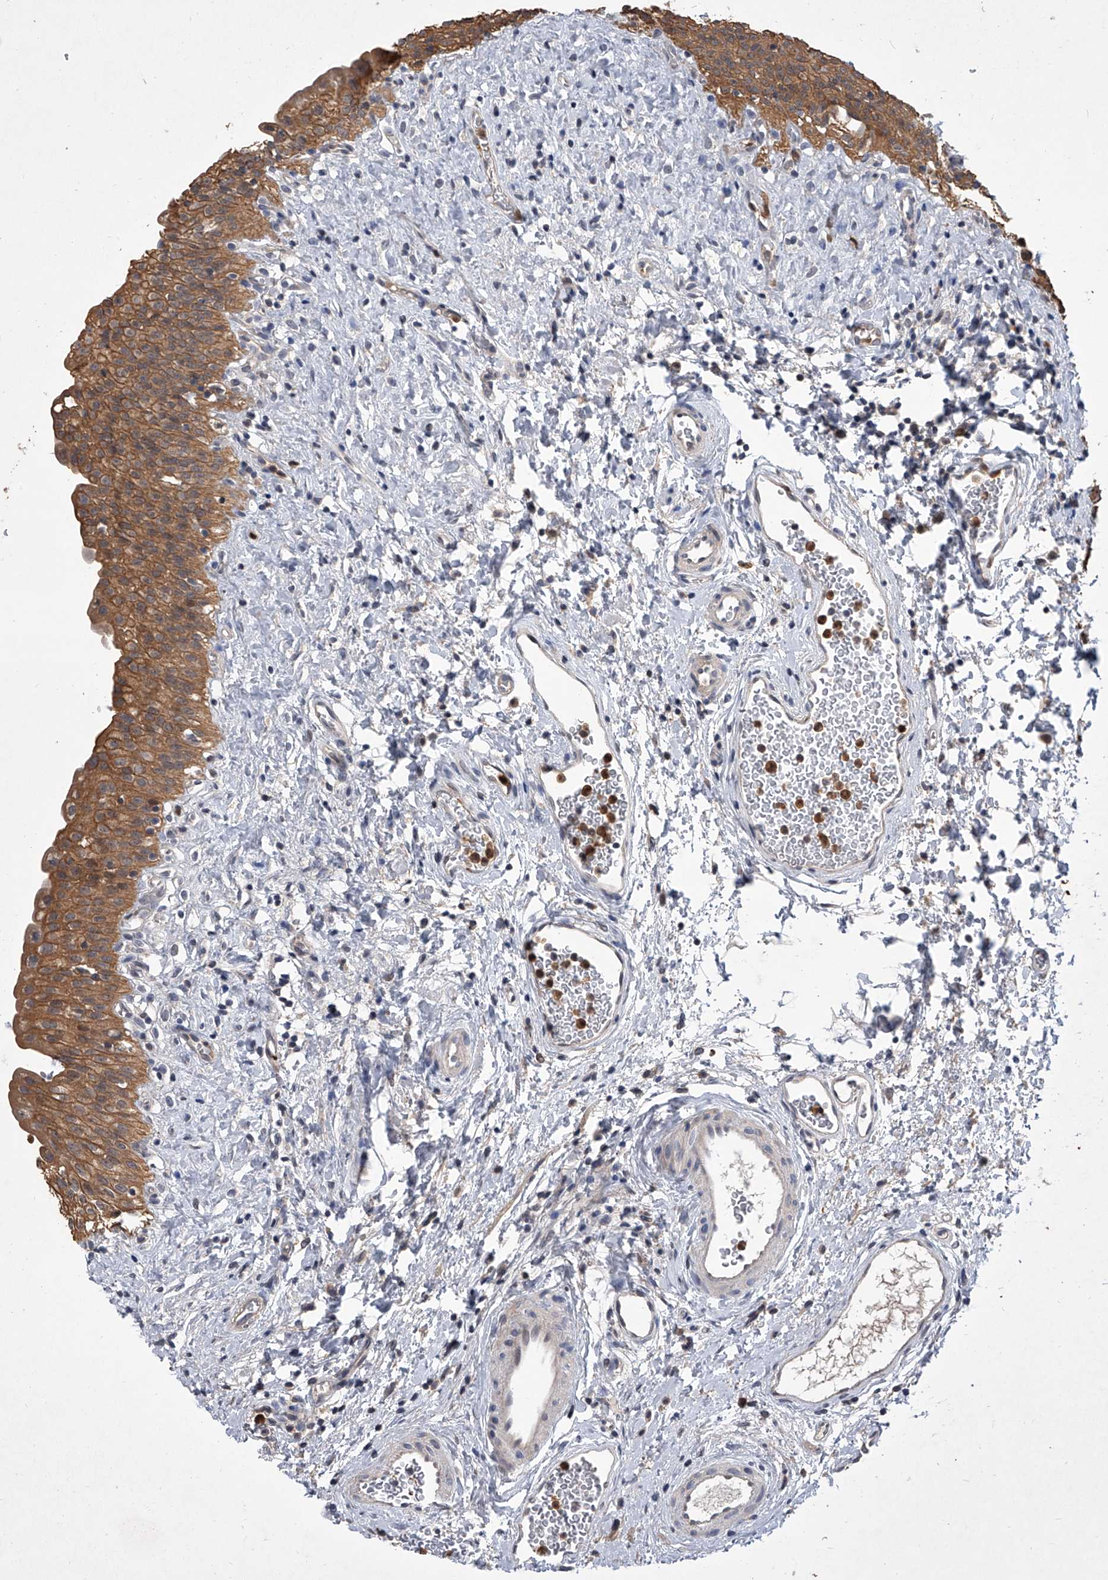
{"staining": {"intensity": "moderate", "quantity": ">75%", "location": "cytoplasmic/membranous"}, "tissue": "urinary bladder", "cell_type": "Urothelial cells", "image_type": "normal", "snomed": [{"axis": "morphology", "description": "Normal tissue, NOS"}, {"axis": "topography", "description": "Urinary bladder"}], "caption": "Urinary bladder stained with a brown dye shows moderate cytoplasmic/membranous positive positivity in approximately >75% of urothelial cells.", "gene": "BHLHE23", "patient": {"sex": "male", "age": 51}}